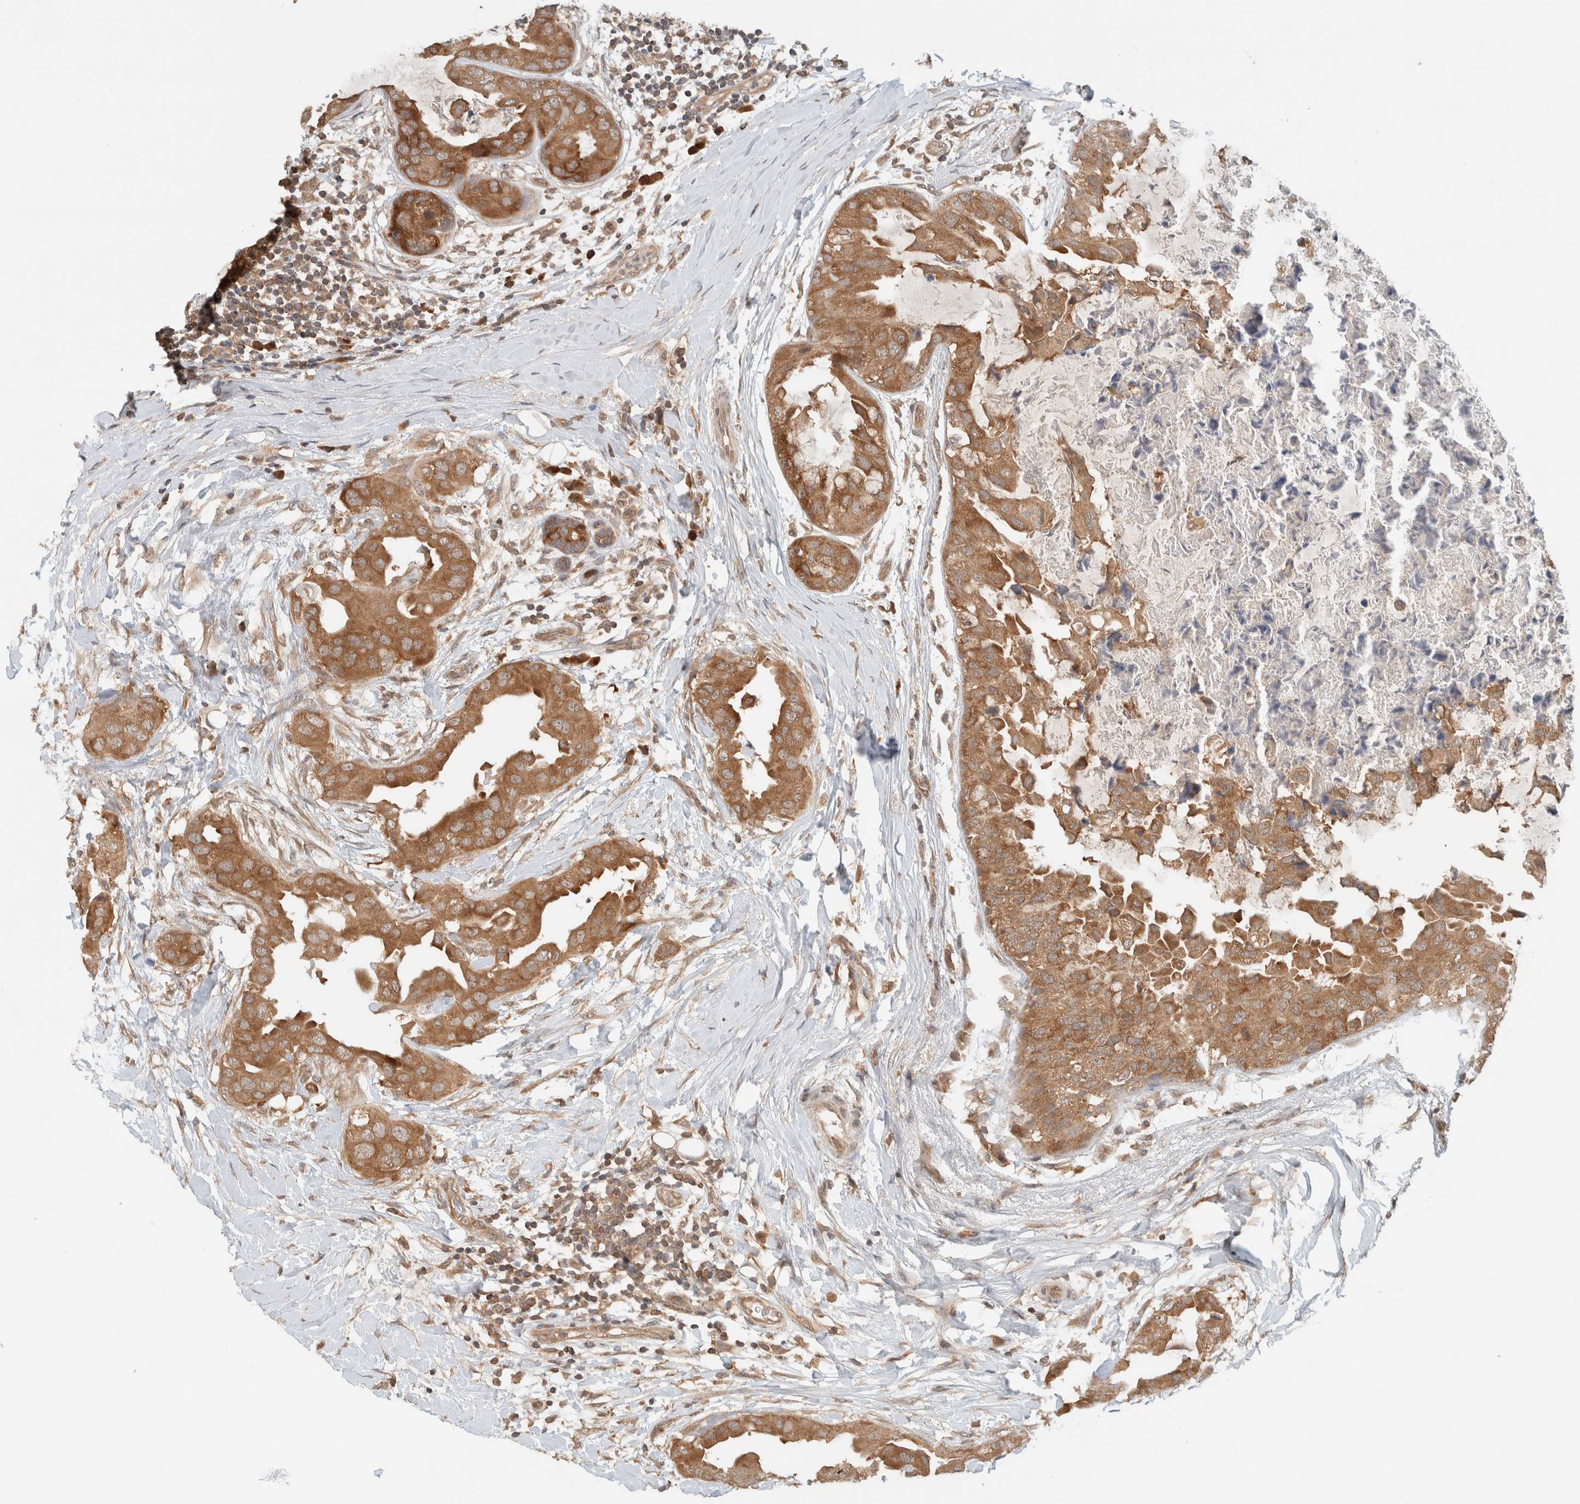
{"staining": {"intensity": "moderate", "quantity": ">75%", "location": "cytoplasmic/membranous"}, "tissue": "breast cancer", "cell_type": "Tumor cells", "image_type": "cancer", "snomed": [{"axis": "morphology", "description": "Duct carcinoma"}, {"axis": "topography", "description": "Breast"}], "caption": "Immunohistochemical staining of human breast cancer (invasive ductal carcinoma) exhibits medium levels of moderate cytoplasmic/membranous positivity in about >75% of tumor cells.", "gene": "ARFGEF2", "patient": {"sex": "female", "age": 40}}